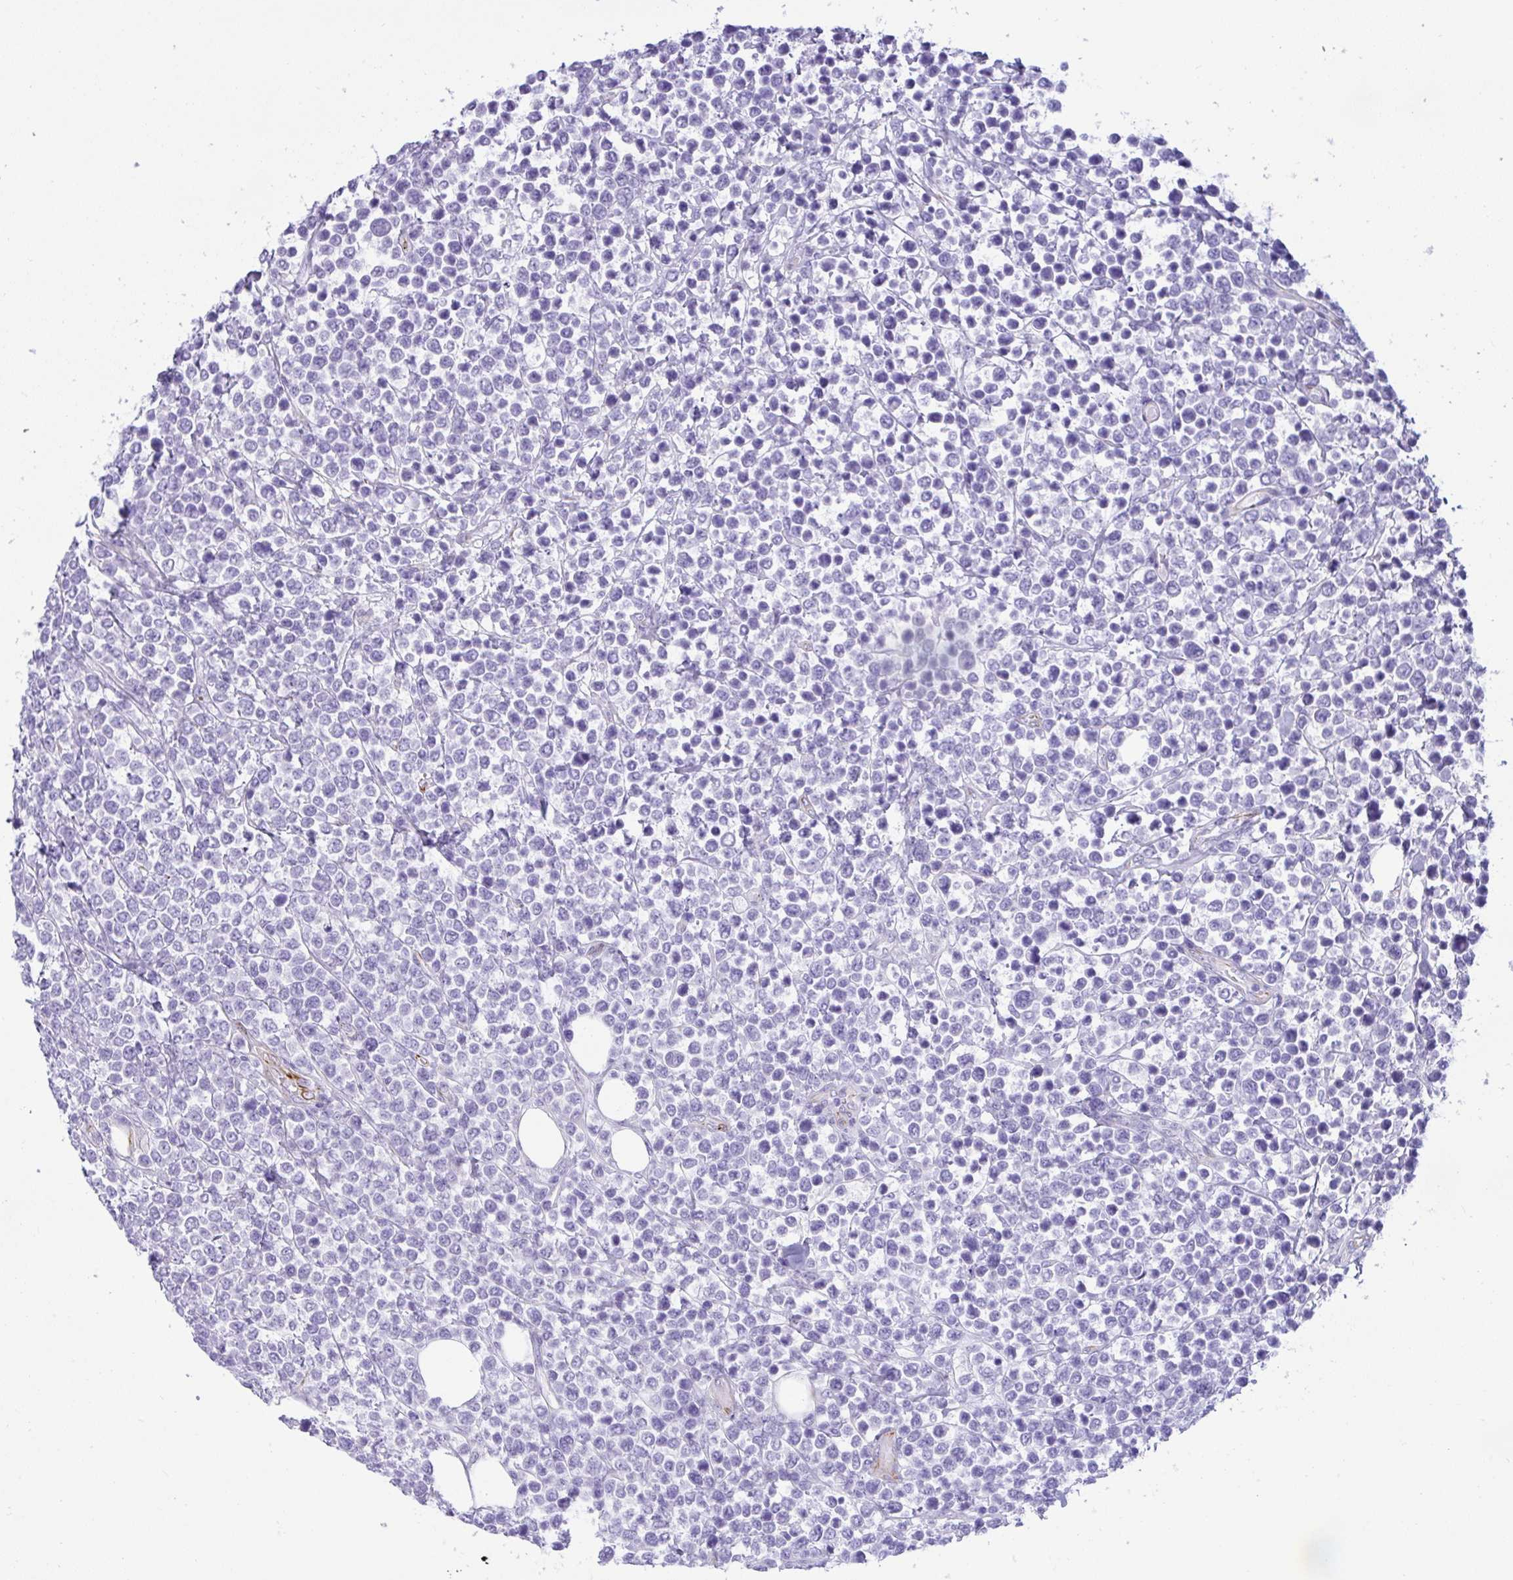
{"staining": {"intensity": "negative", "quantity": "none", "location": "none"}, "tissue": "lymphoma", "cell_type": "Tumor cells", "image_type": "cancer", "snomed": [{"axis": "morphology", "description": "Malignant lymphoma, non-Hodgkin's type, High grade"}, {"axis": "topography", "description": "Soft tissue"}], "caption": "This is an immunohistochemistry photomicrograph of lymphoma. There is no expression in tumor cells.", "gene": "SMAD5", "patient": {"sex": "female", "age": 56}}